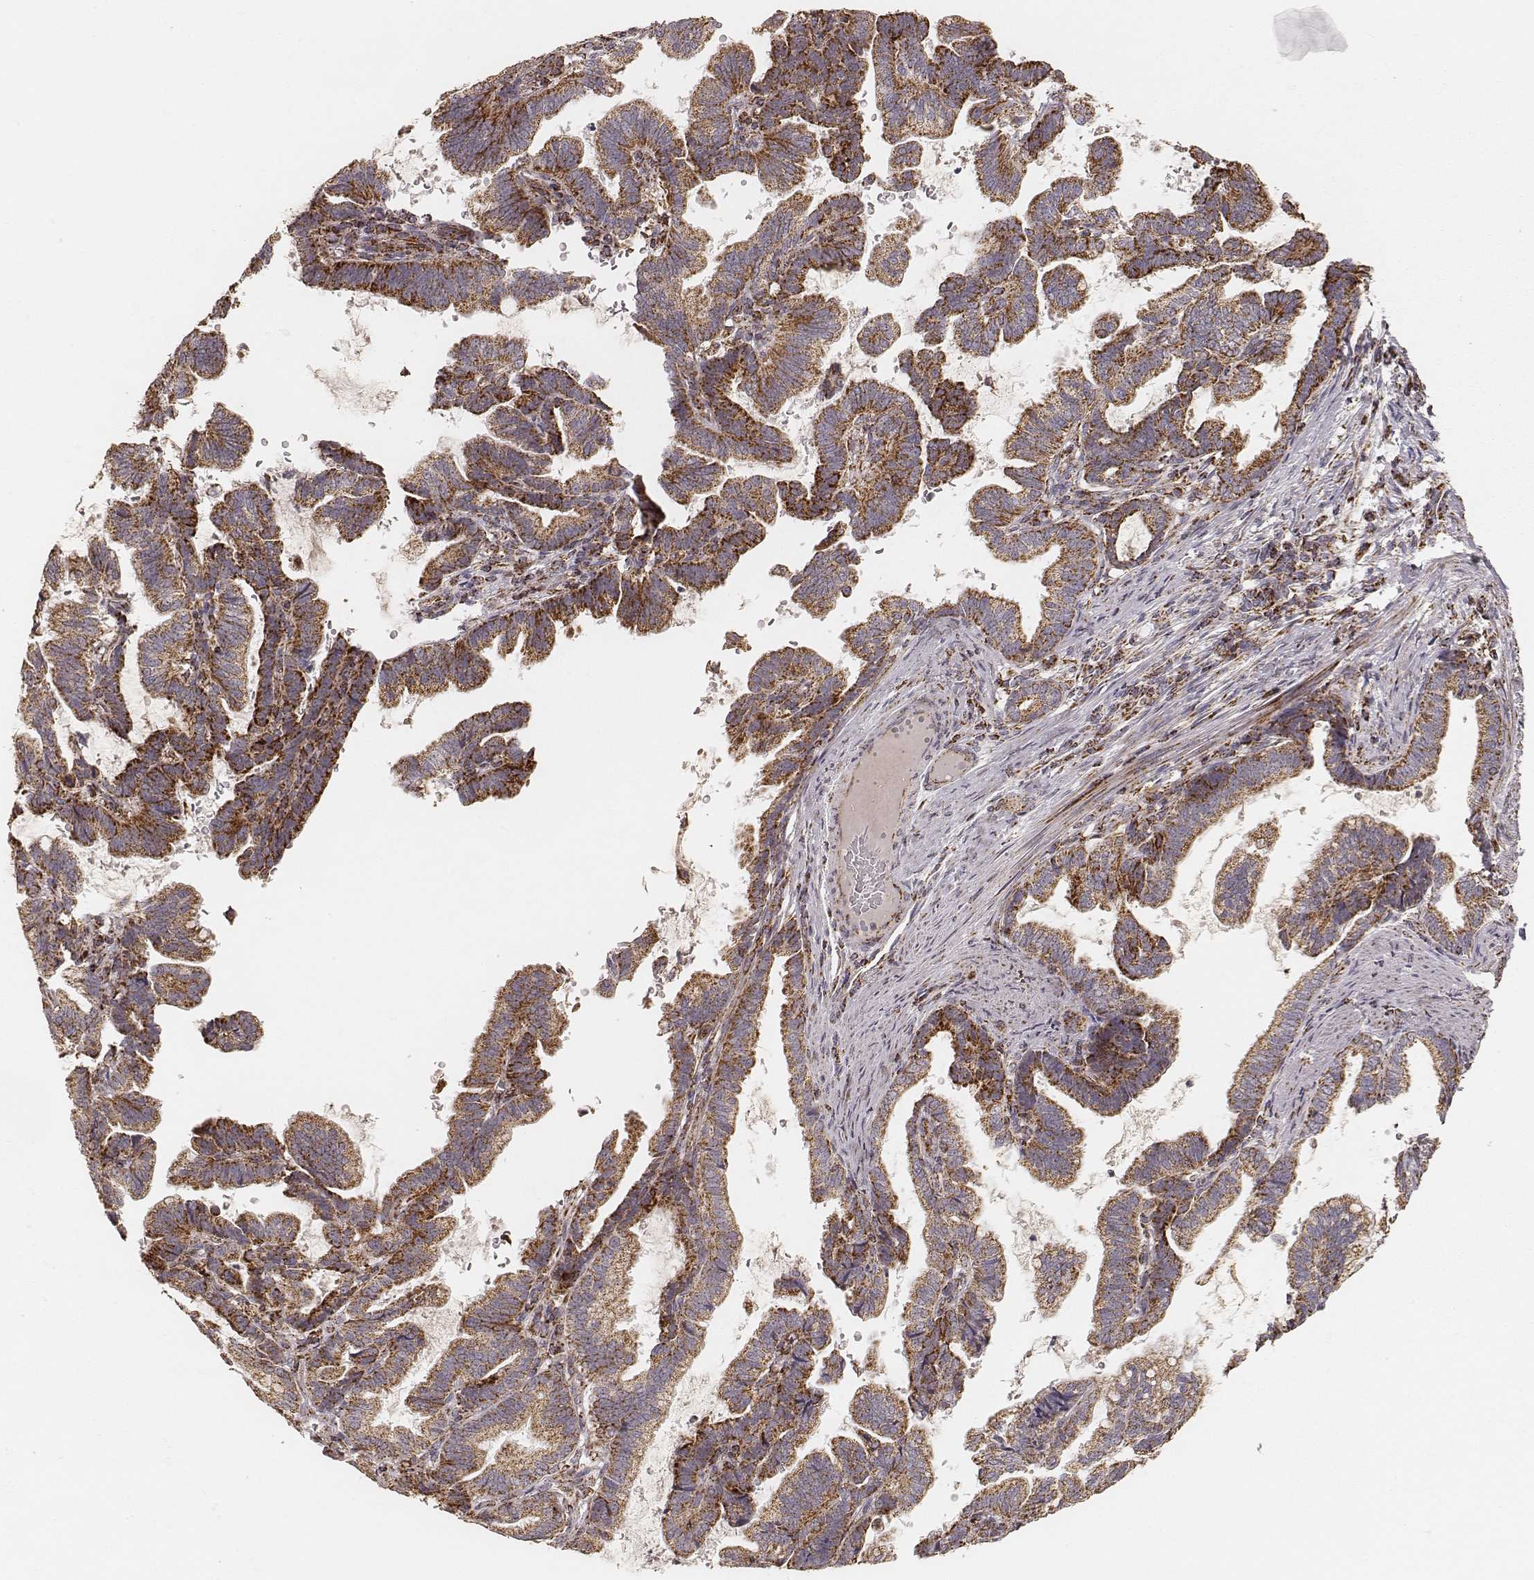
{"staining": {"intensity": "strong", "quantity": ">75%", "location": "cytoplasmic/membranous"}, "tissue": "stomach cancer", "cell_type": "Tumor cells", "image_type": "cancer", "snomed": [{"axis": "morphology", "description": "Adenocarcinoma, NOS"}, {"axis": "topography", "description": "Stomach"}], "caption": "Approximately >75% of tumor cells in human stomach adenocarcinoma demonstrate strong cytoplasmic/membranous protein staining as visualized by brown immunohistochemical staining.", "gene": "CS", "patient": {"sex": "male", "age": 83}}